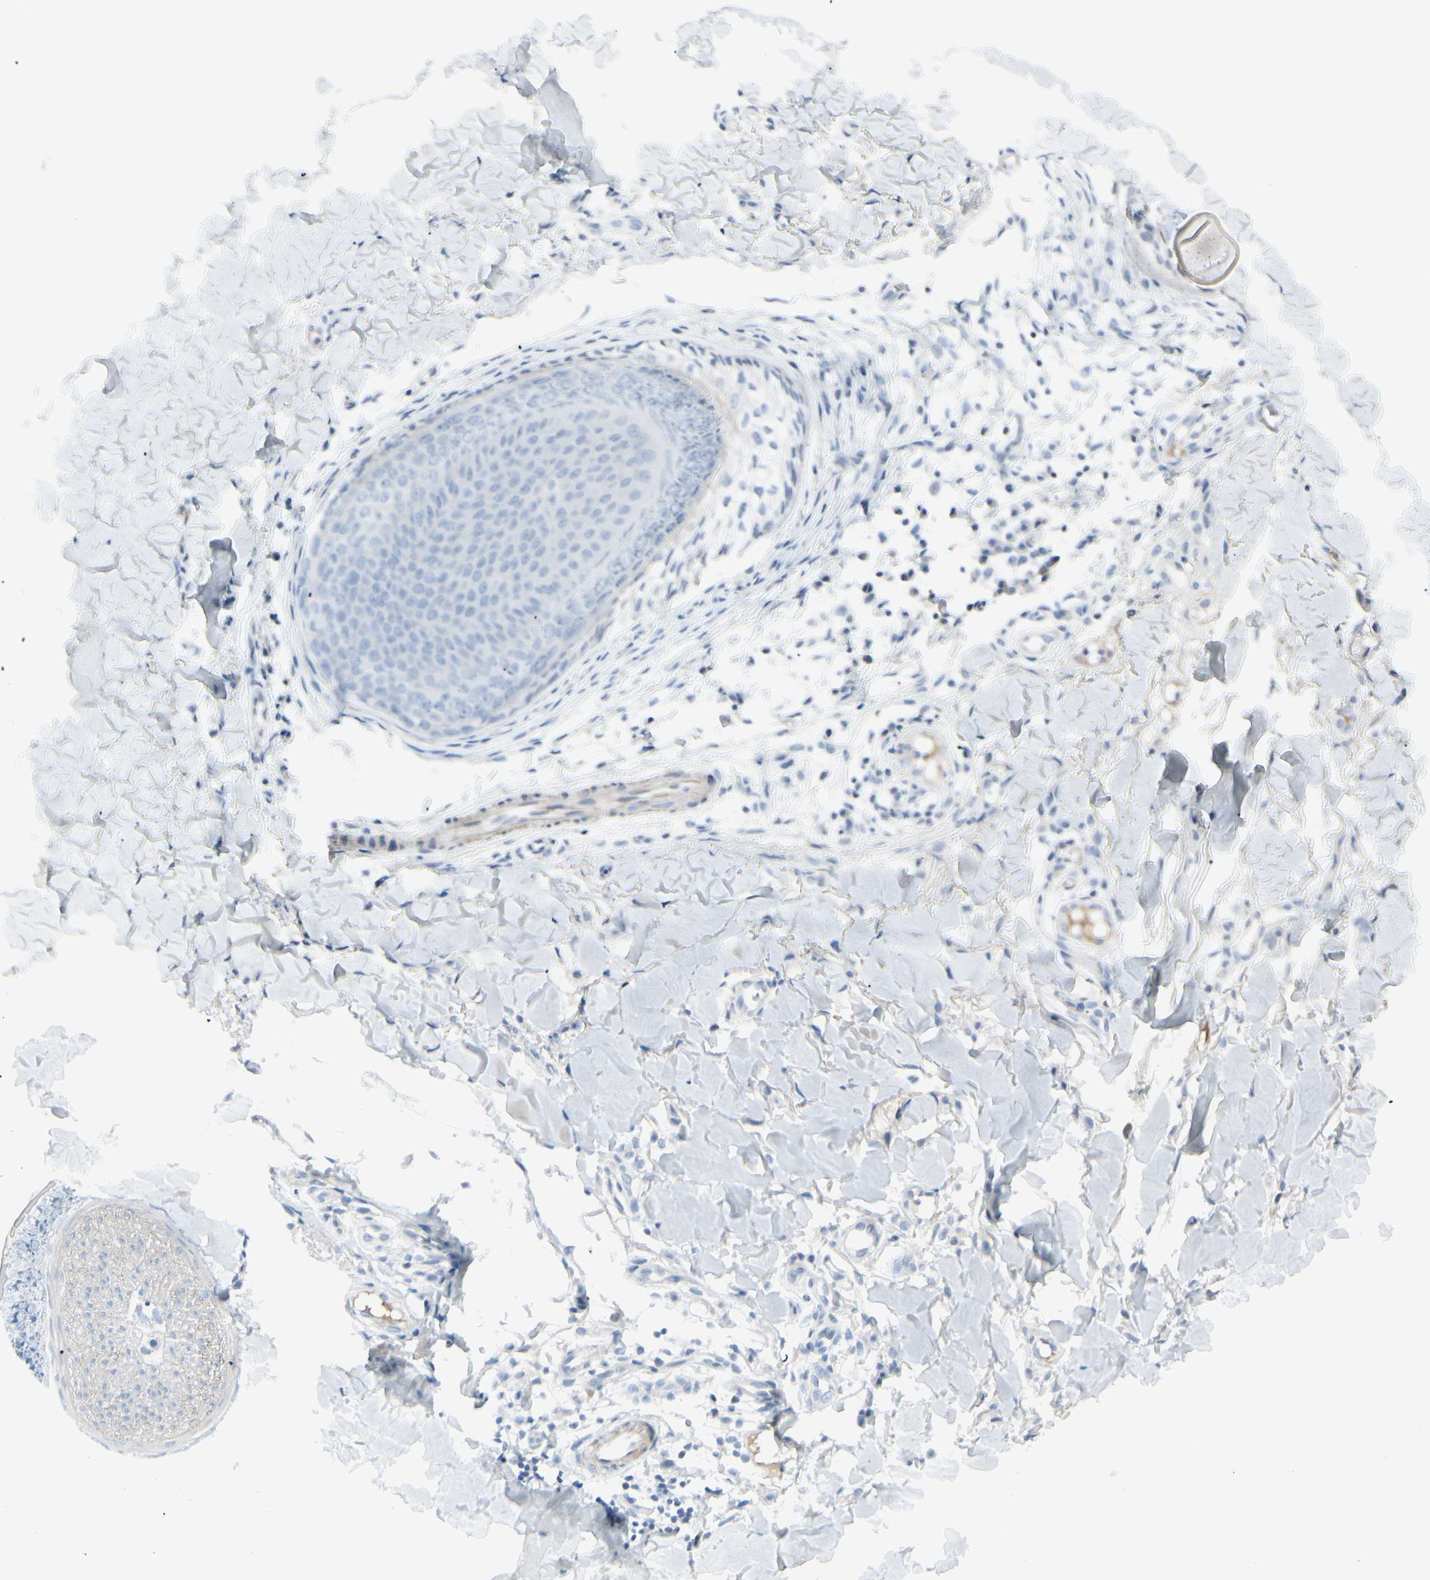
{"staining": {"intensity": "negative", "quantity": "none", "location": "none"}, "tissue": "skin cancer", "cell_type": "Tumor cells", "image_type": "cancer", "snomed": [{"axis": "morphology", "description": "Normal tissue, NOS"}, {"axis": "morphology", "description": "Basal cell carcinoma"}, {"axis": "topography", "description": "Skin"}], "caption": "Tumor cells show no significant protein staining in skin cancer.", "gene": "CDHR5", "patient": {"sex": "male", "age": 52}}